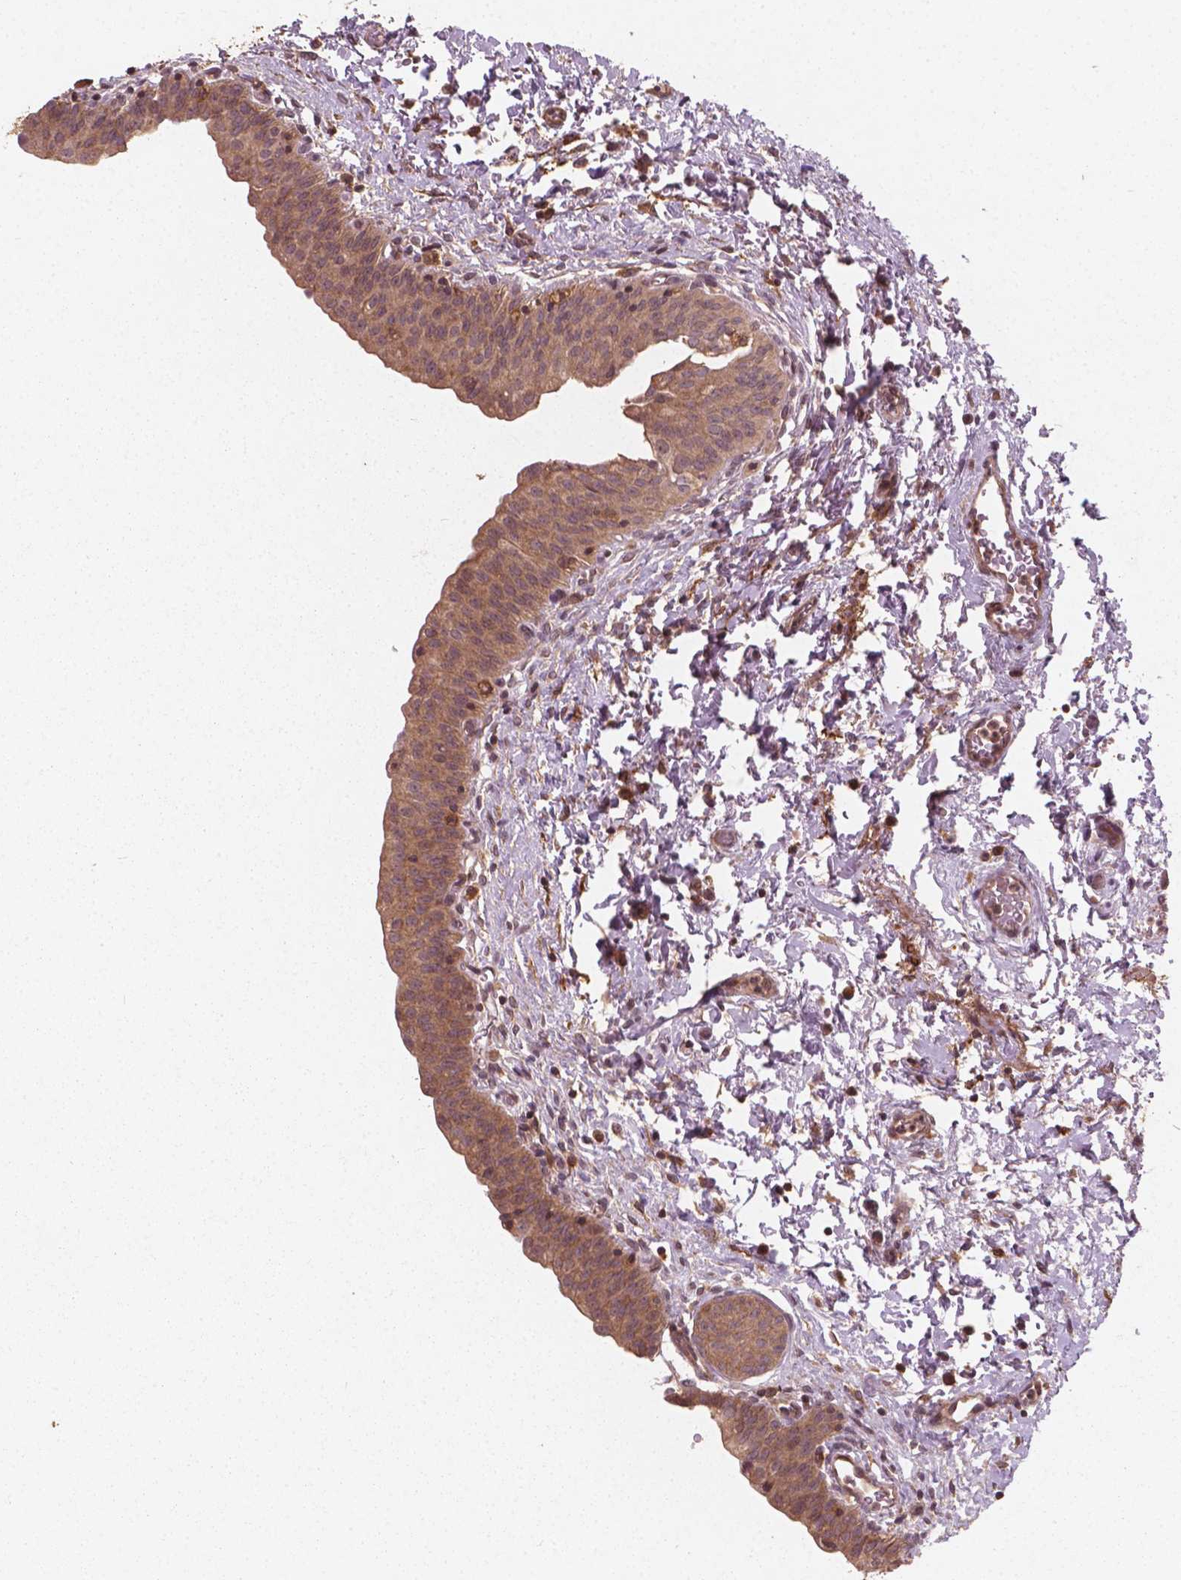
{"staining": {"intensity": "moderate", "quantity": ">75%", "location": "cytoplasmic/membranous"}, "tissue": "urinary bladder", "cell_type": "Urothelial cells", "image_type": "normal", "snomed": [{"axis": "morphology", "description": "Normal tissue, NOS"}, {"axis": "topography", "description": "Urinary bladder"}], "caption": "A micrograph showing moderate cytoplasmic/membranous expression in approximately >75% of urothelial cells in normal urinary bladder, as visualized by brown immunohistochemical staining.", "gene": "CYFIP1", "patient": {"sex": "male", "age": 56}}